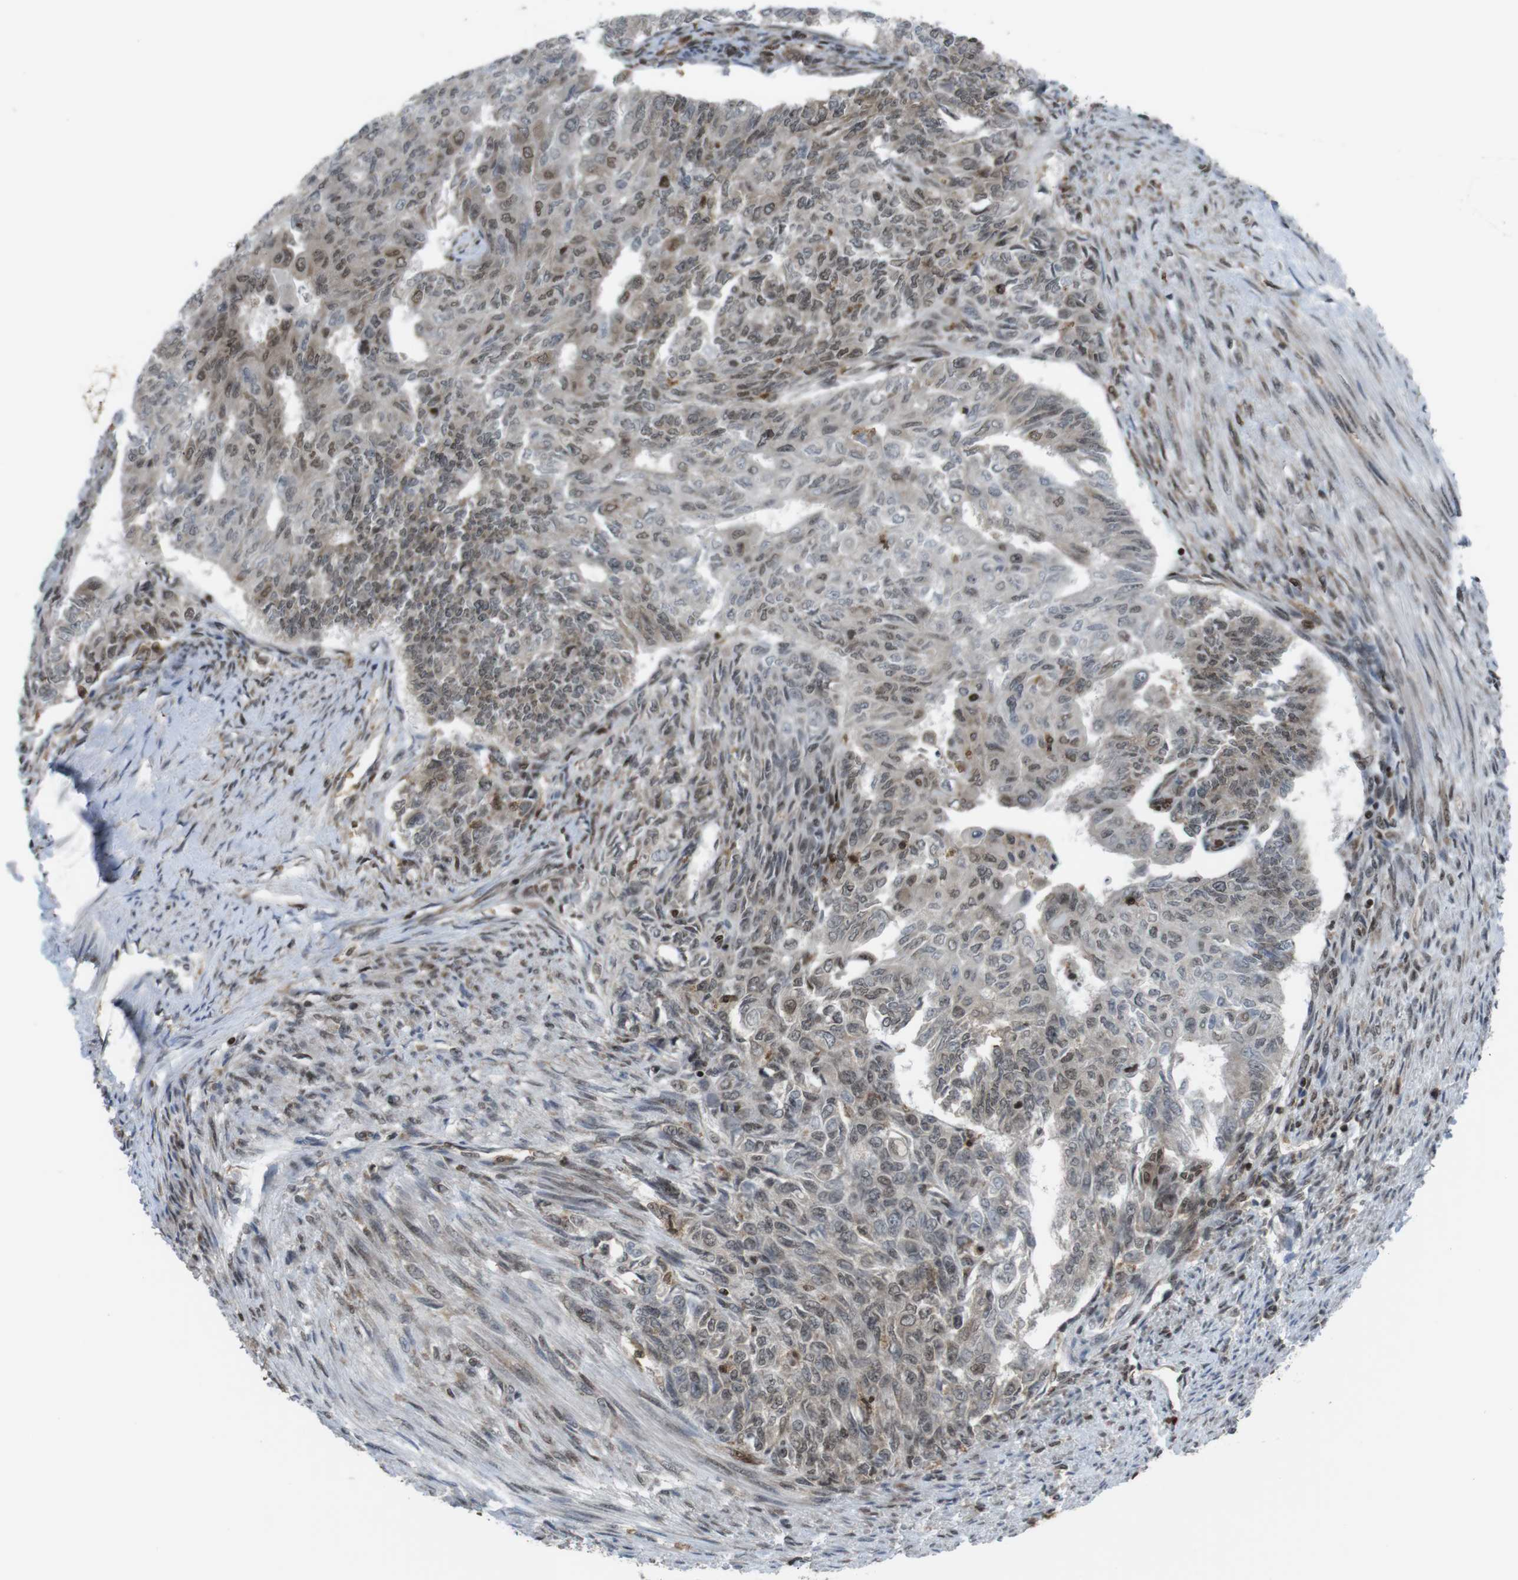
{"staining": {"intensity": "moderate", "quantity": ">75%", "location": "nuclear"}, "tissue": "endometrial cancer", "cell_type": "Tumor cells", "image_type": "cancer", "snomed": [{"axis": "morphology", "description": "Adenocarcinoma, NOS"}, {"axis": "topography", "description": "Endometrium"}], "caption": "Approximately >75% of tumor cells in human endometrial cancer (adenocarcinoma) display moderate nuclear protein expression as visualized by brown immunohistochemical staining.", "gene": "SUB1", "patient": {"sex": "female", "age": 32}}